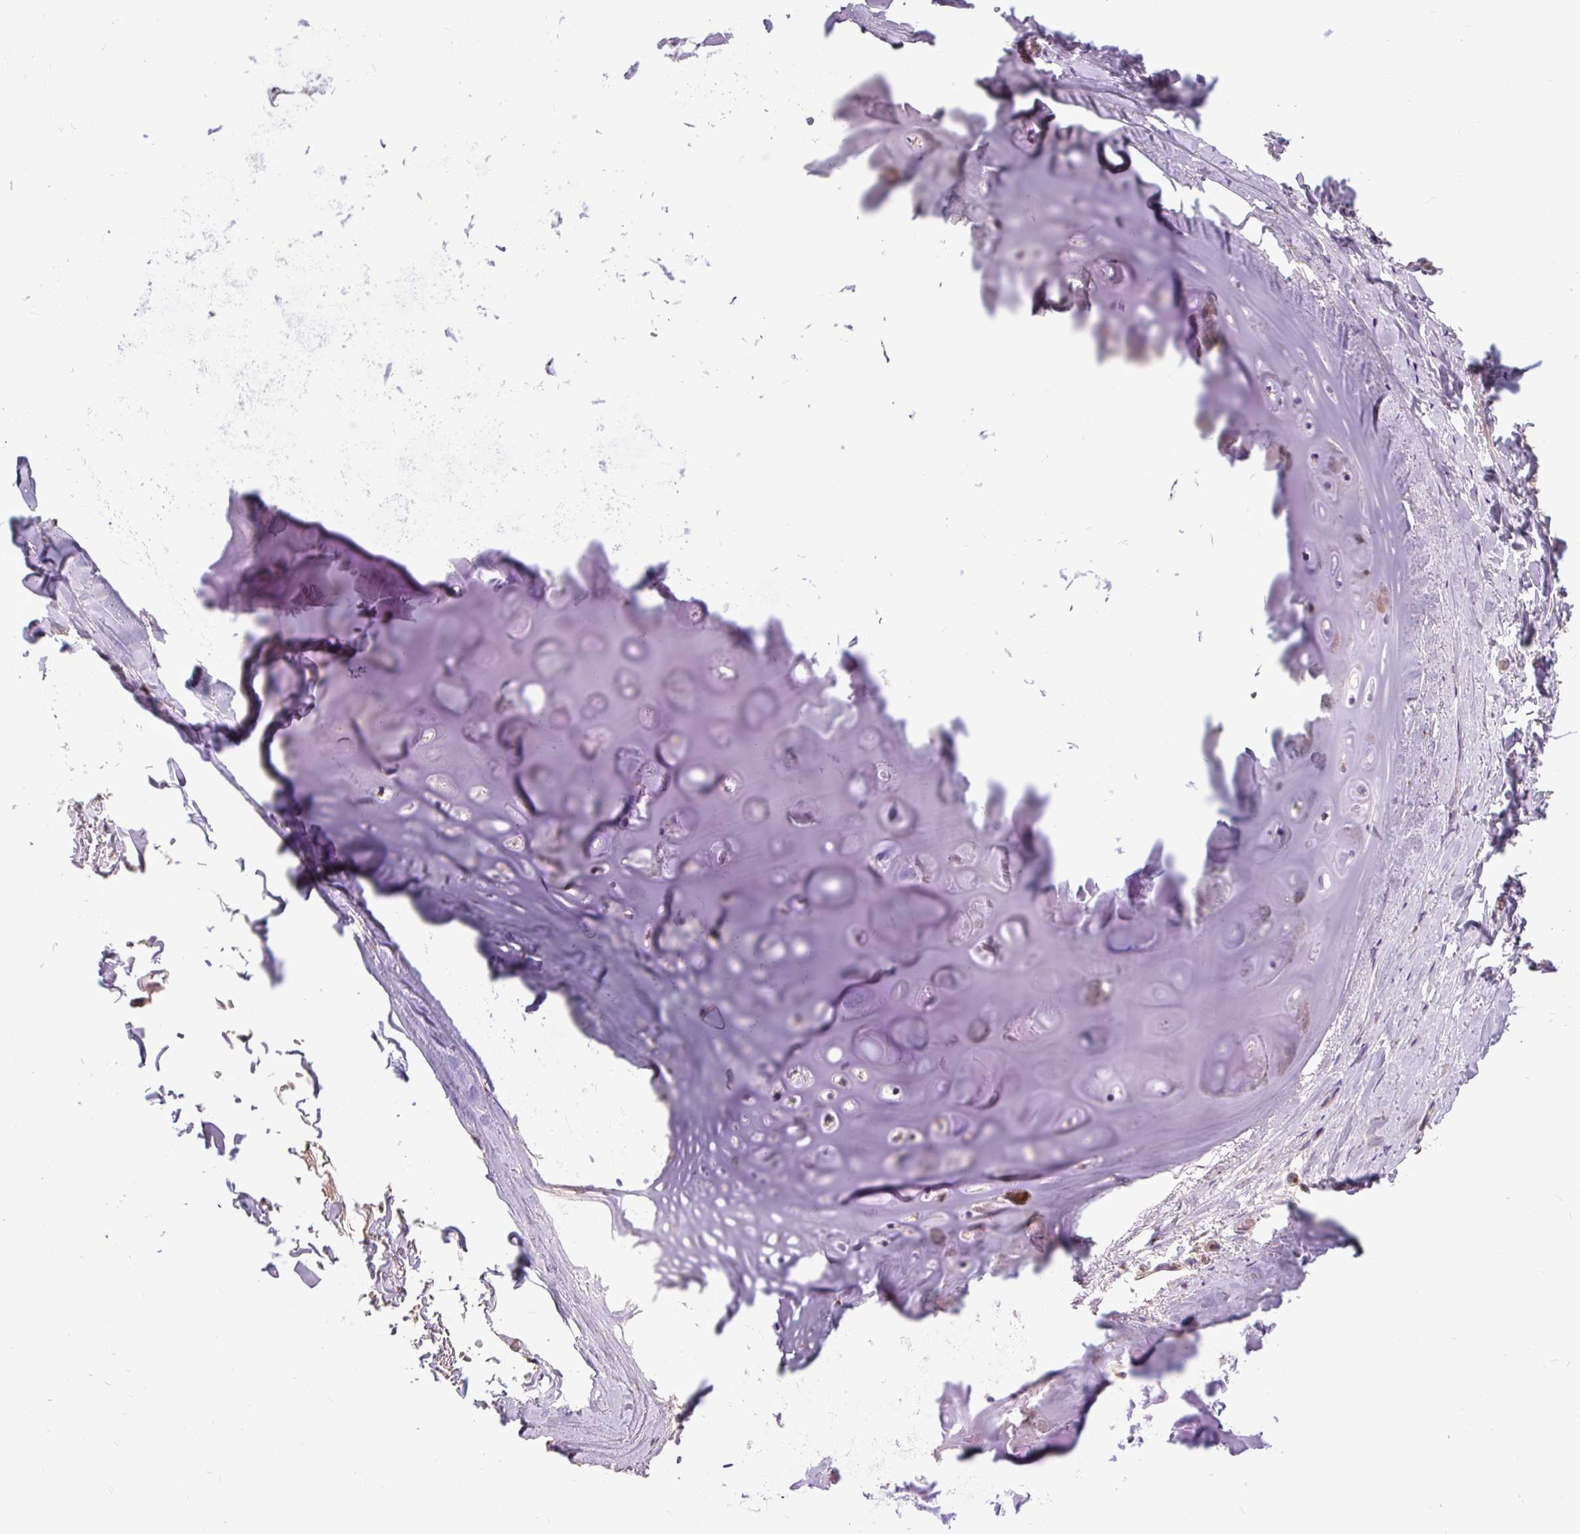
{"staining": {"intensity": "weak", "quantity": "25%-75%", "location": "cytoplasmic/membranous"}, "tissue": "adipose tissue", "cell_type": "Adipocytes", "image_type": "normal", "snomed": [{"axis": "morphology", "description": "Normal tissue, NOS"}, {"axis": "topography", "description": "Cartilage tissue"}, {"axis": "topography", "description": "Bronchus"}, {"axis": "topography", "description": "Peripheral nerve tissue"}], "caption": "Immunohistochemical staining of unremarkable human adipose tissue shows weak cytoplasmic/membranous protein expression in about 25%-75% of adipocytes.", "gene": "MSMP", "patient": {"sex": "male", "age": 67}}